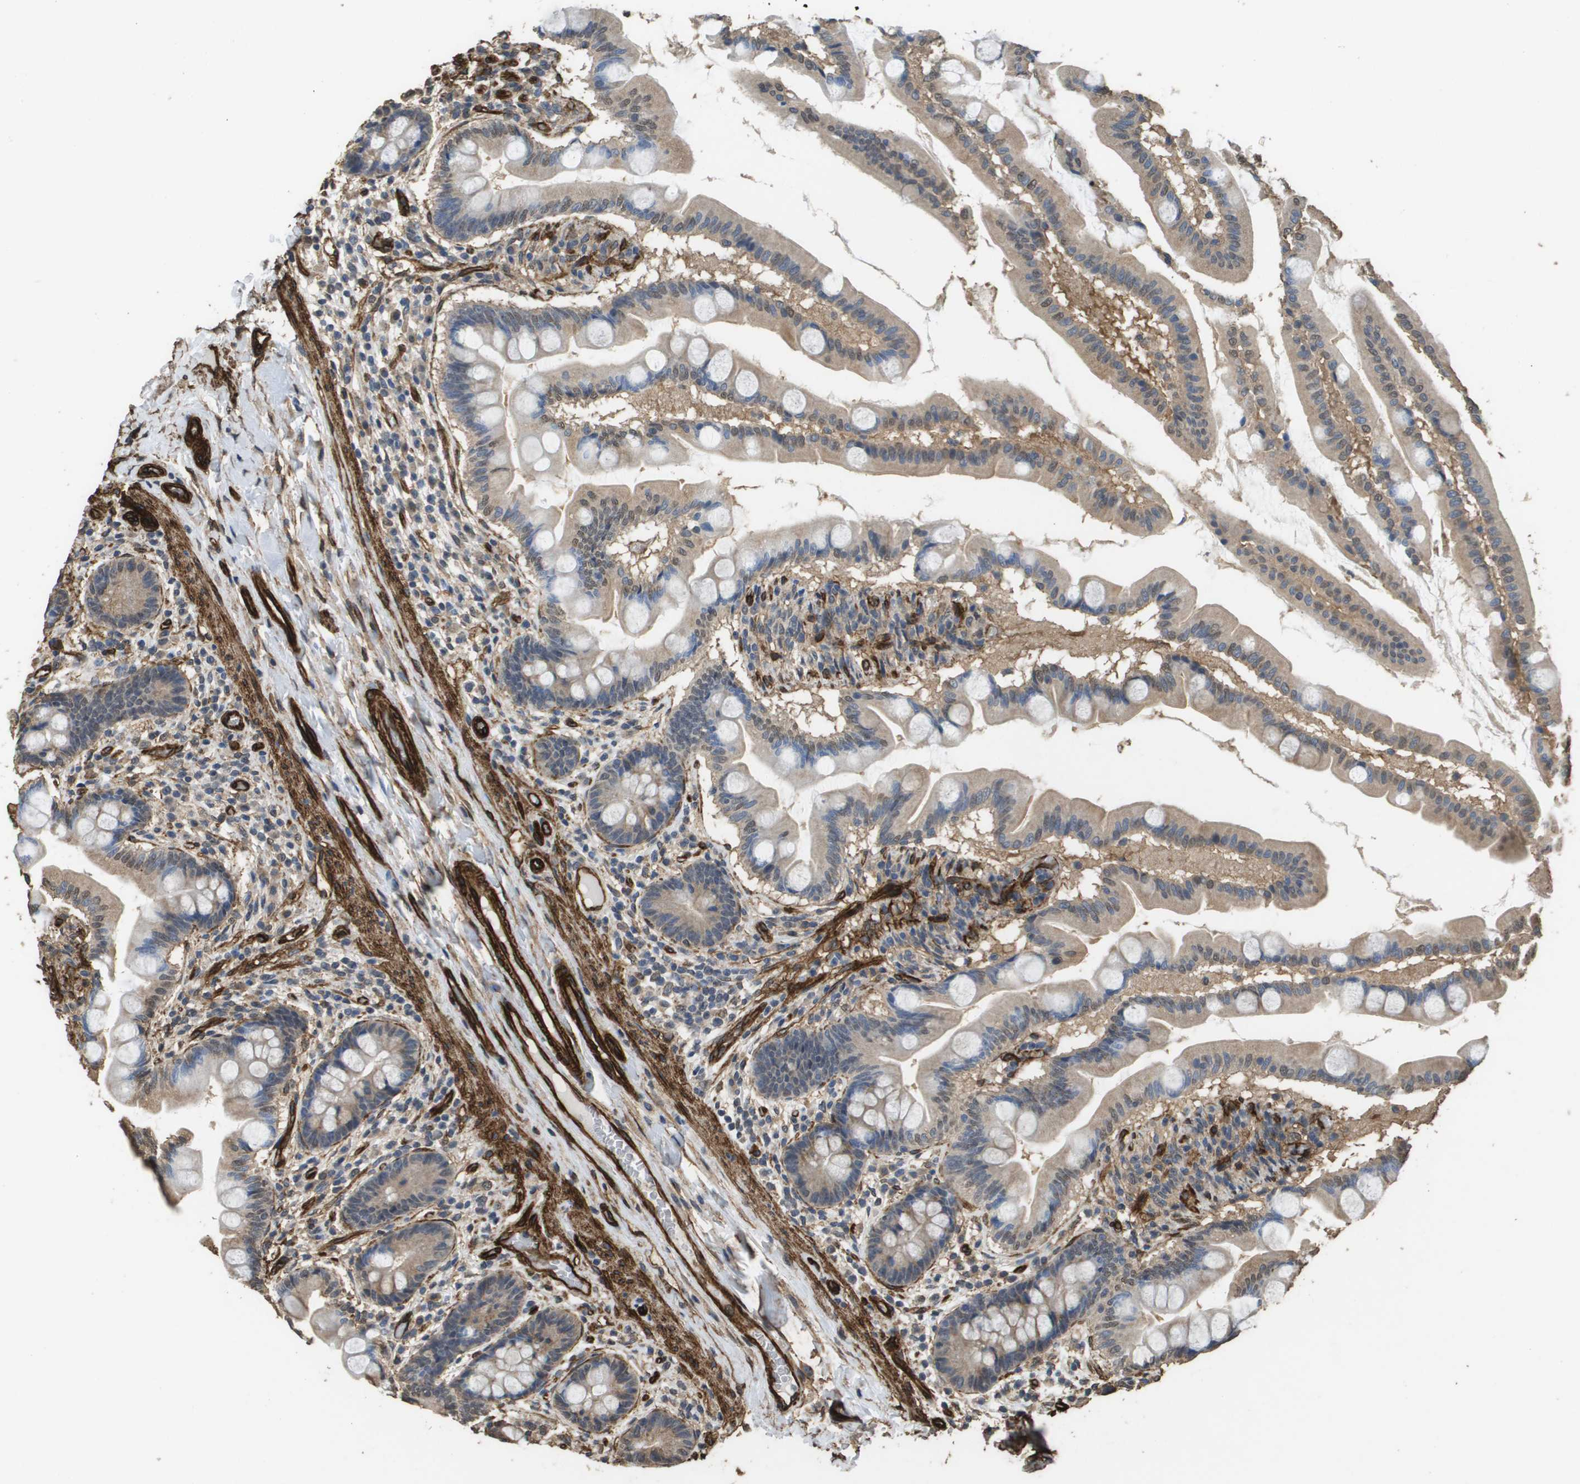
{"staining": {"intensity": "moderate", "quantity": ">75%", "location": "cytoplasmic/membranous,nuclear"}, "tissue": "small intestine", "cell_type": "Glandular cells", "image_type": "normal", "snomed": [{"axis": "morphology", "description": "Normal tissue, NOS"}, {"axis": "topography", "description": "Small intestine"}], "caption": "IHC of unremarkable small intestine reveals medium levels of moderate cytoplasmic/membranous,nuclear staining in approximately >75% of glandular cells.", "gene": "AAMP", "patient": {"sex": "female", "age": 56}}